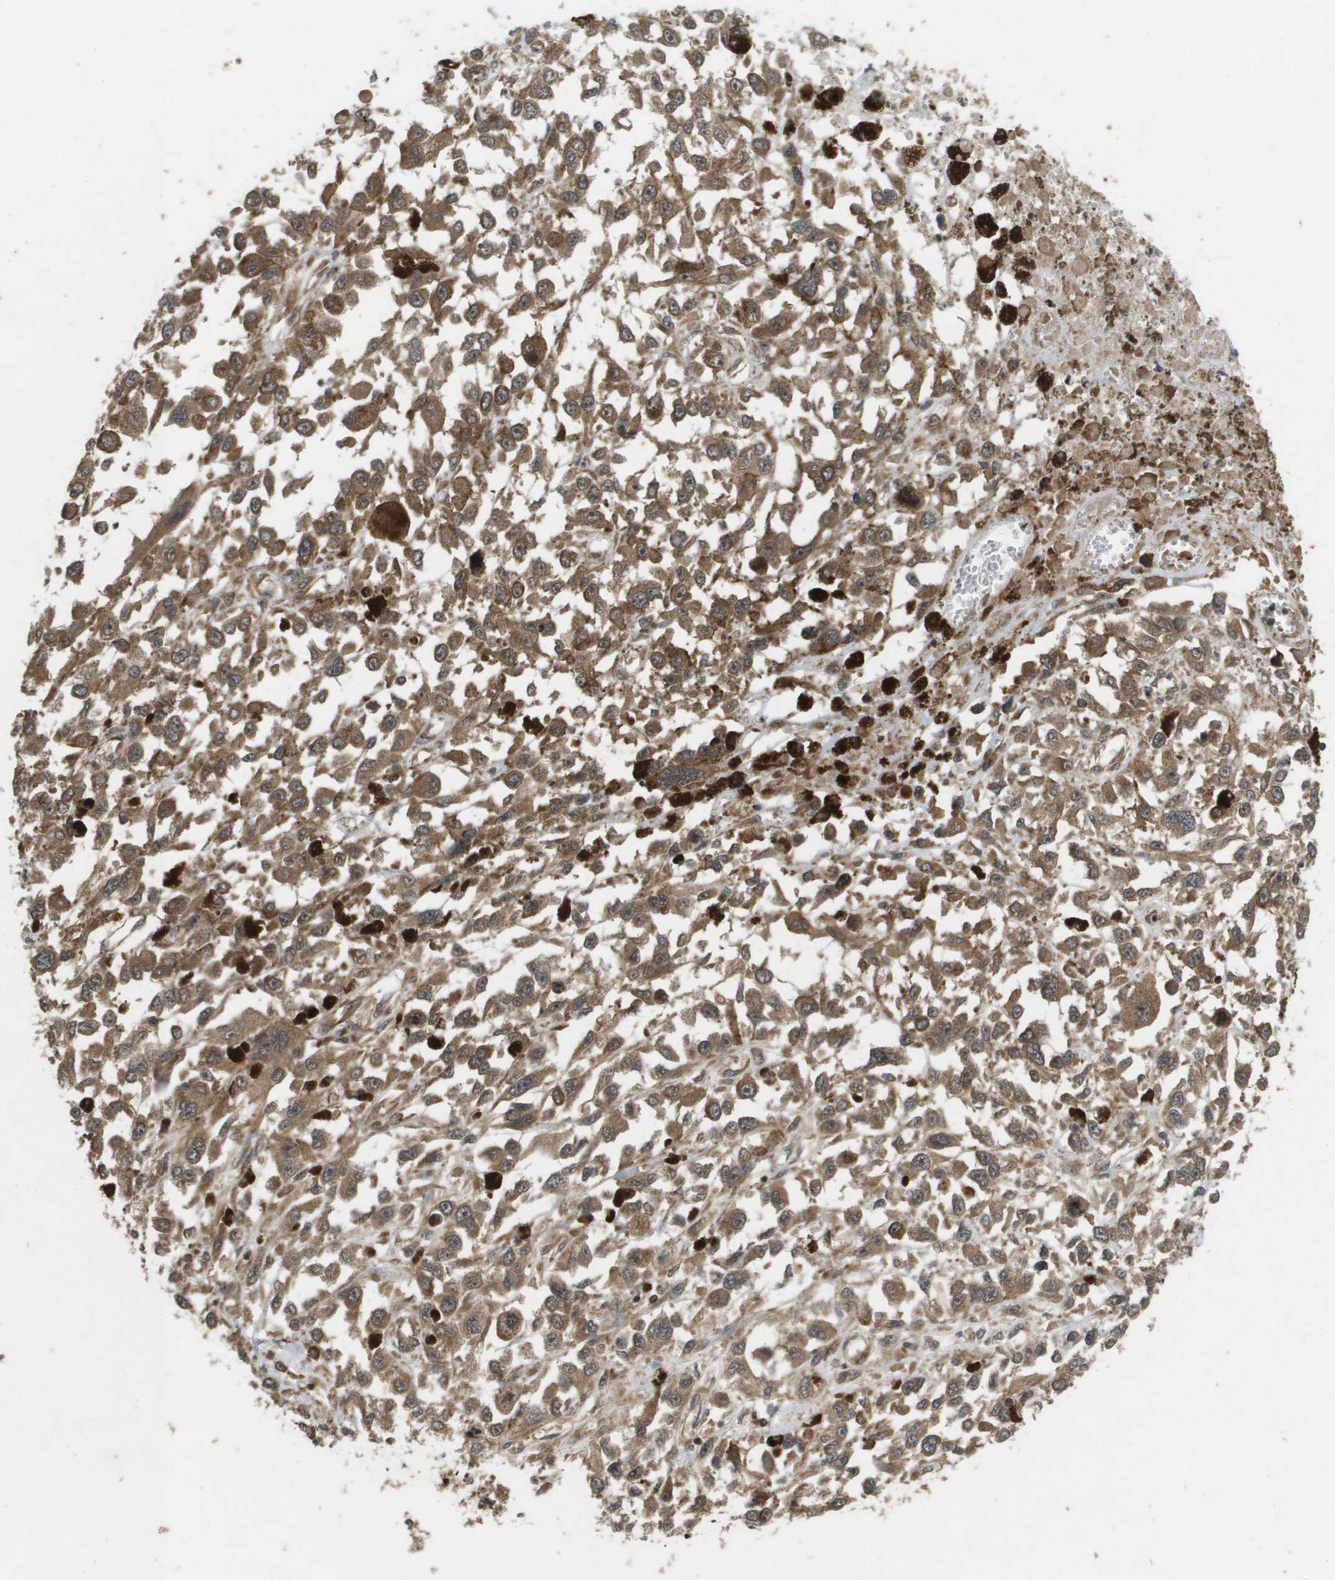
{"staining": {"intensity": "moderate", "quantity": ">75%", "location": "cytoplasmic/membranous"}, "tissue": "melanoma", "cell_type": "Tumor cells", "image_type": "cancer", "snomed": [{"axis": "morphology", "description": "Malignant melanoma, Metastatic site"}, {"axis": "topography", "description": "Lymph node"}], "caption": "Malignant melanoma (metastatic site) stained with a brown dye exhibits moderate cytoplasmic/membranous positive staining in about >75% of tumor cells.", "gene": "KIF11", "patient": {"sex": "male", "age": 59}}